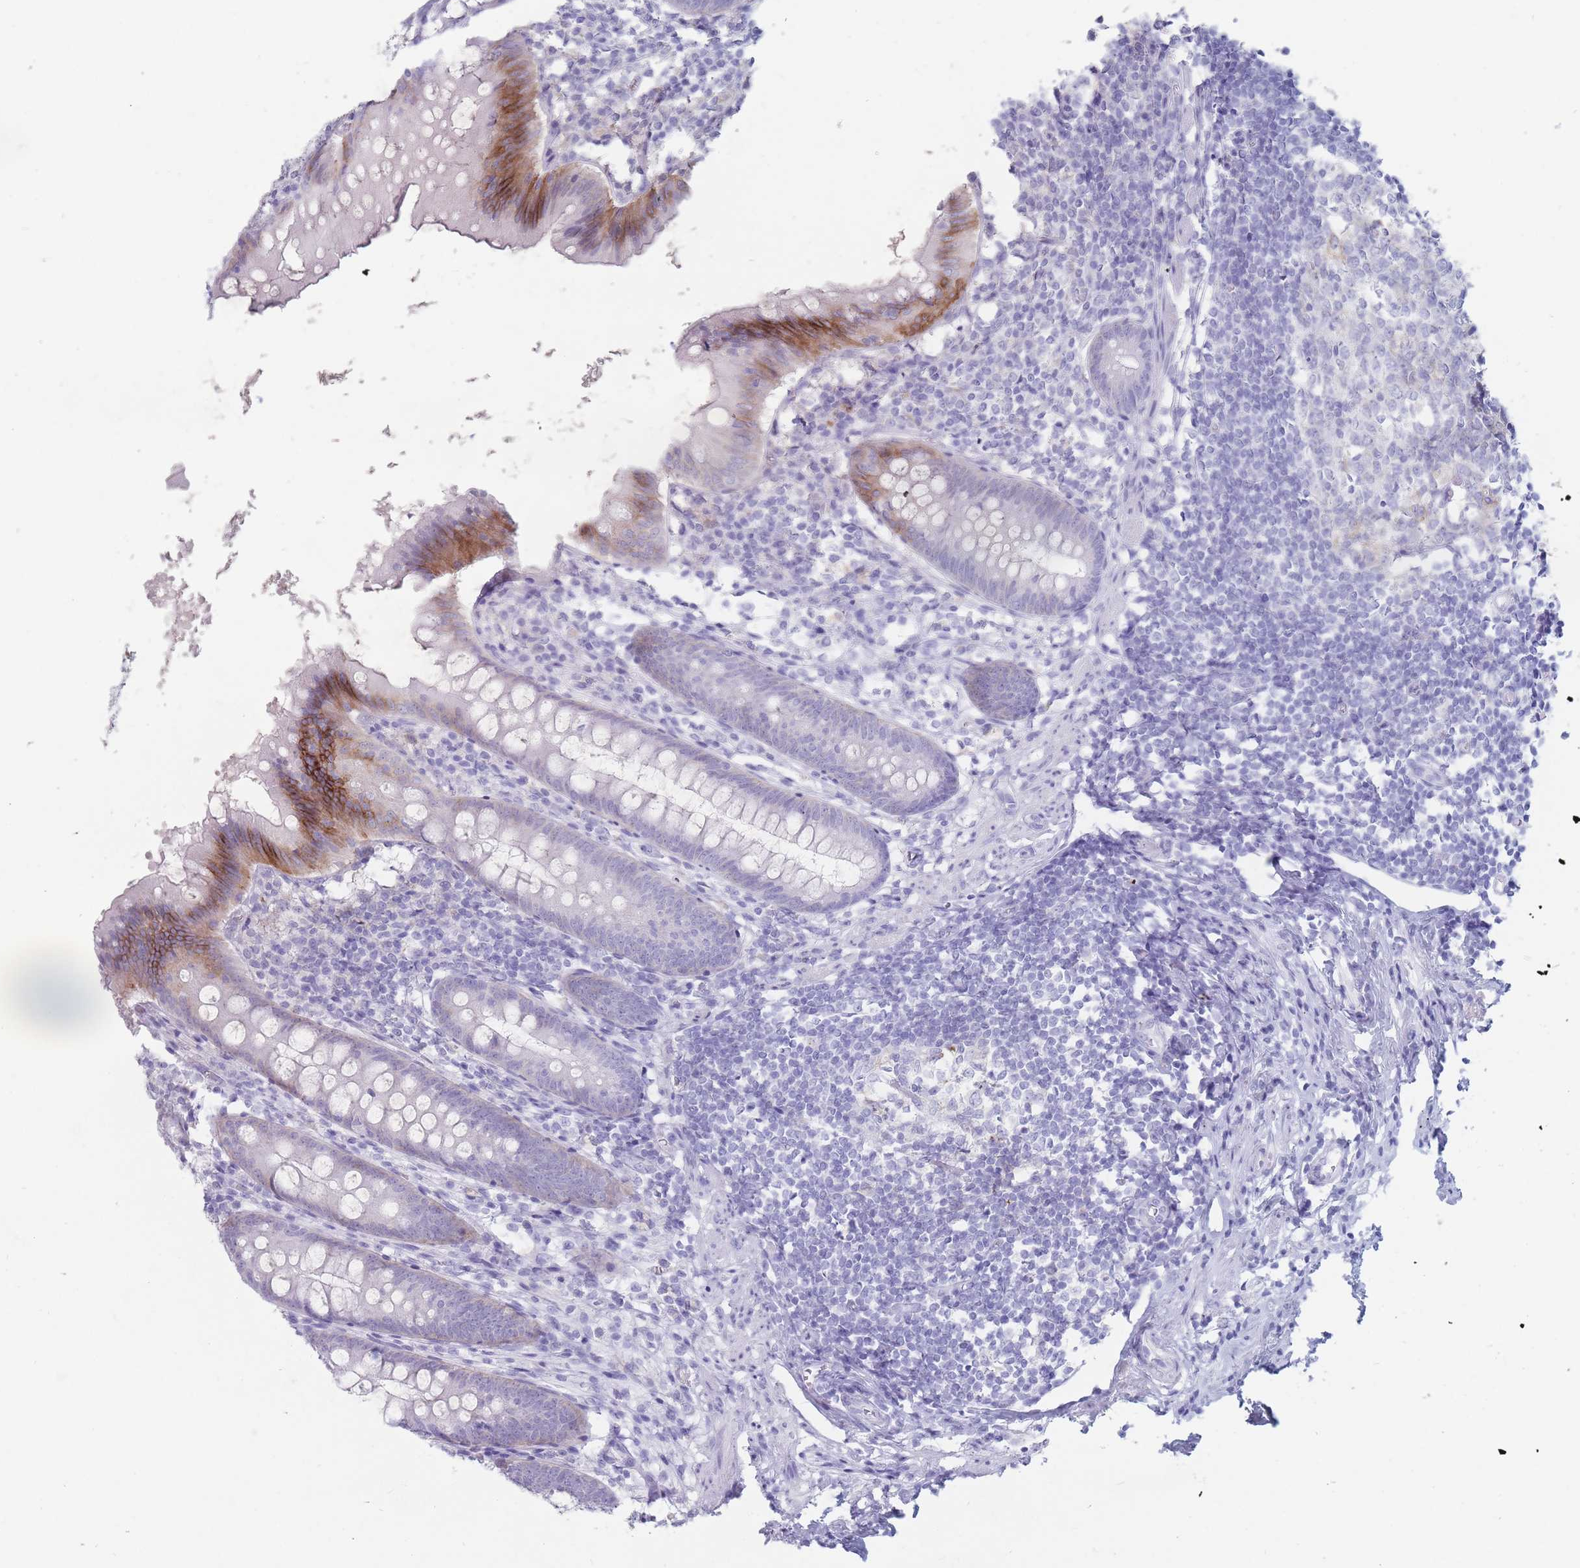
{"staining": {"intensity": "strong", "quantity": "25%-75%", "location": "cytoplasmic/membranous"}, "tissue": "appendix", "cell_type": "Glandular cells", "image_type": "normal", "snomed": [{"axis": "morphology", "description": "Normal tissue, NOS"}, {"axis": "topography", "description": "Appendix"}], "caption": "This is a histology image of IHC staining of unremarkable appendix, which shows strong positivity in the cytoplasmic/membranous of glandular cells.", "gene": "ST3GAL5", "patient": {"sex": "female", "age": 51}}